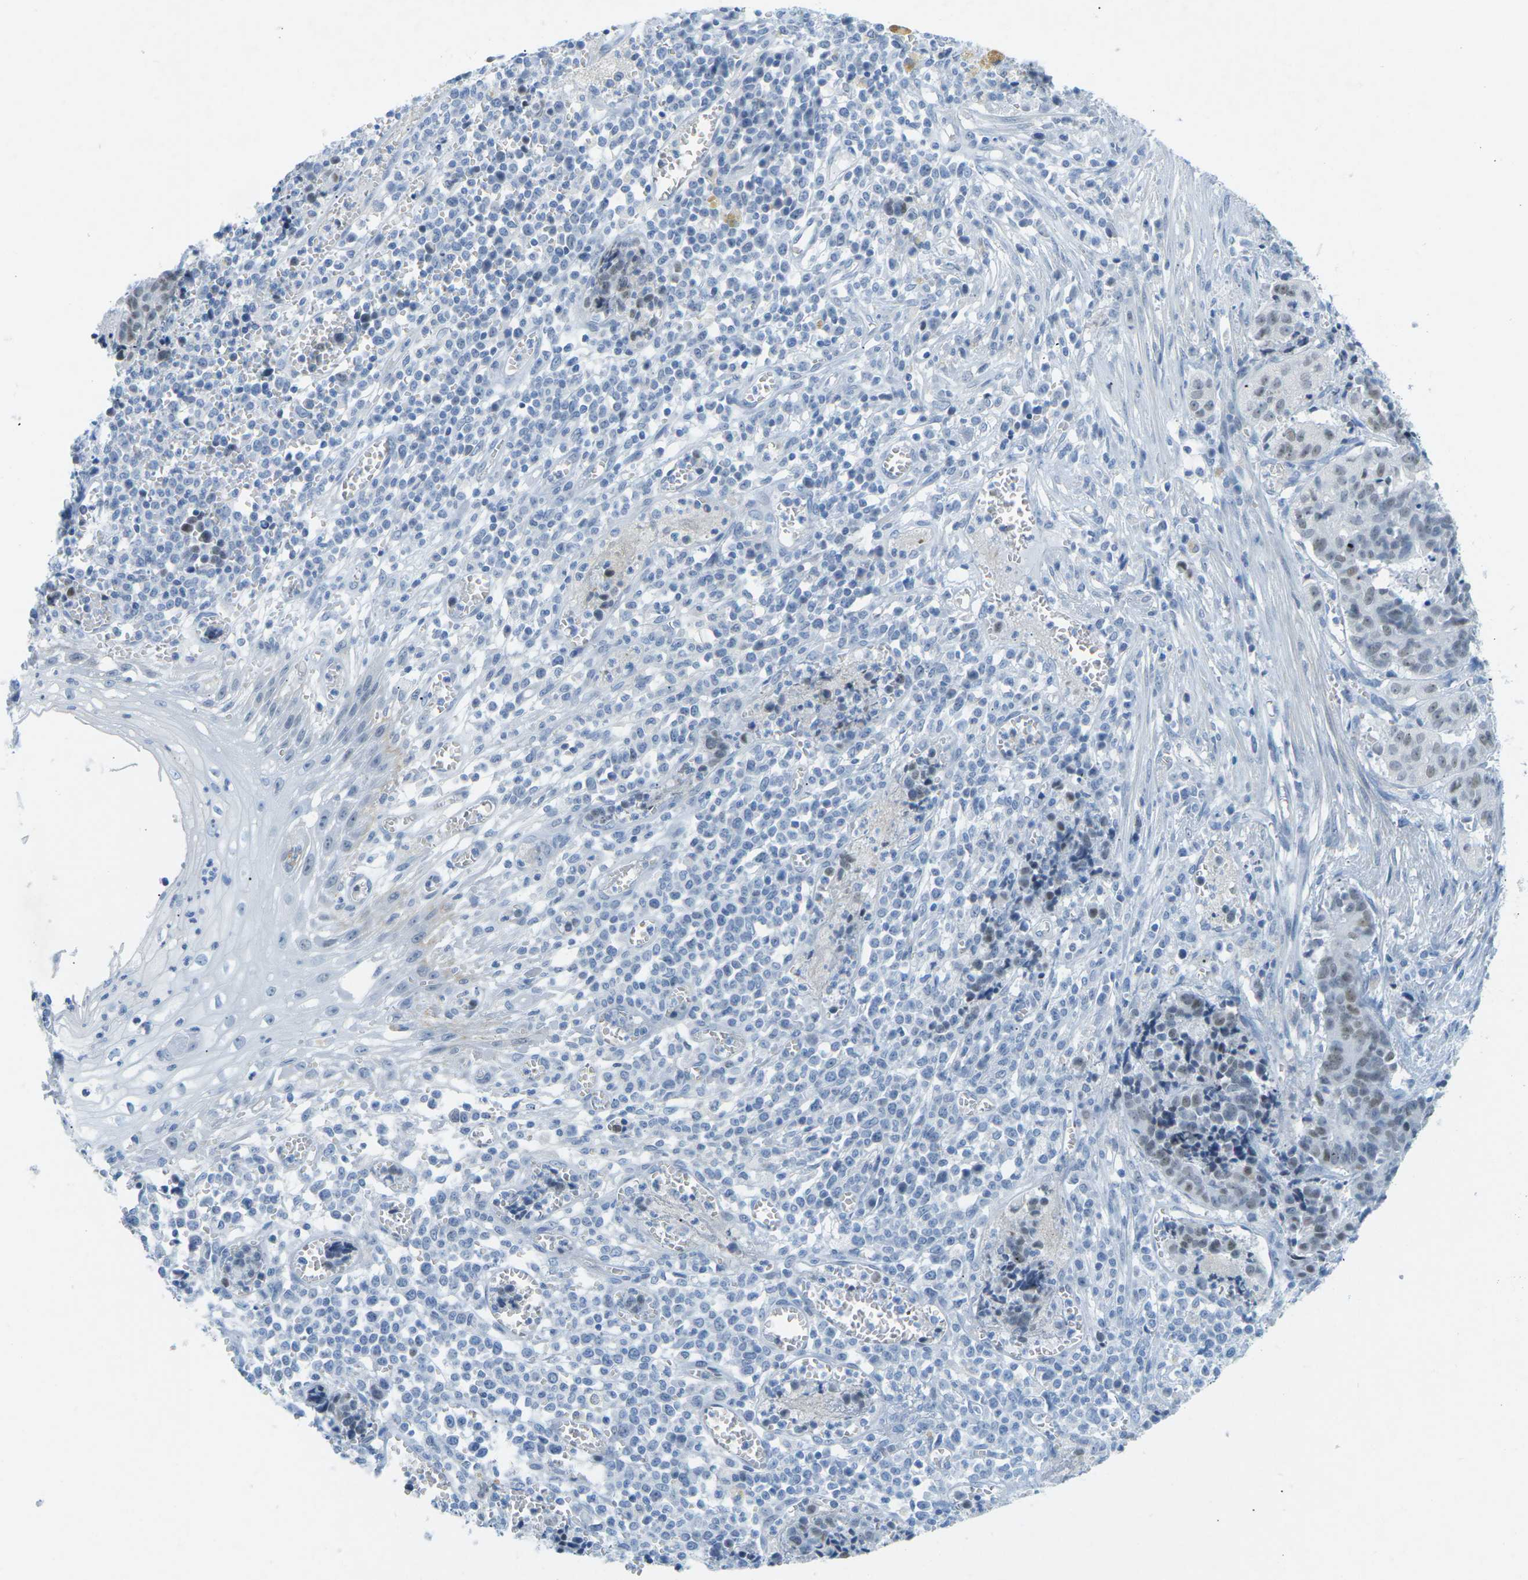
{"staining": {"intensity": "moderate", "quantity": "<25%", "location": "nuclear"}, "tissue": "cervical cancer", "cell_type": "Tumor cells", "image_type": "cancer", "snomed": [{"axis": "morphology", "description": "Squamous cell carcinoma, NOS"}, {"axis": "topography", "description": "Cervix"}], "caption": "Moderate nuclear staining for a protein is identified in about <25% of tumor cells of squamous cell carcinoma (cervical) using IHC.", "gene": "HLTF", "patient": {"sex": "female", "age": 35}}